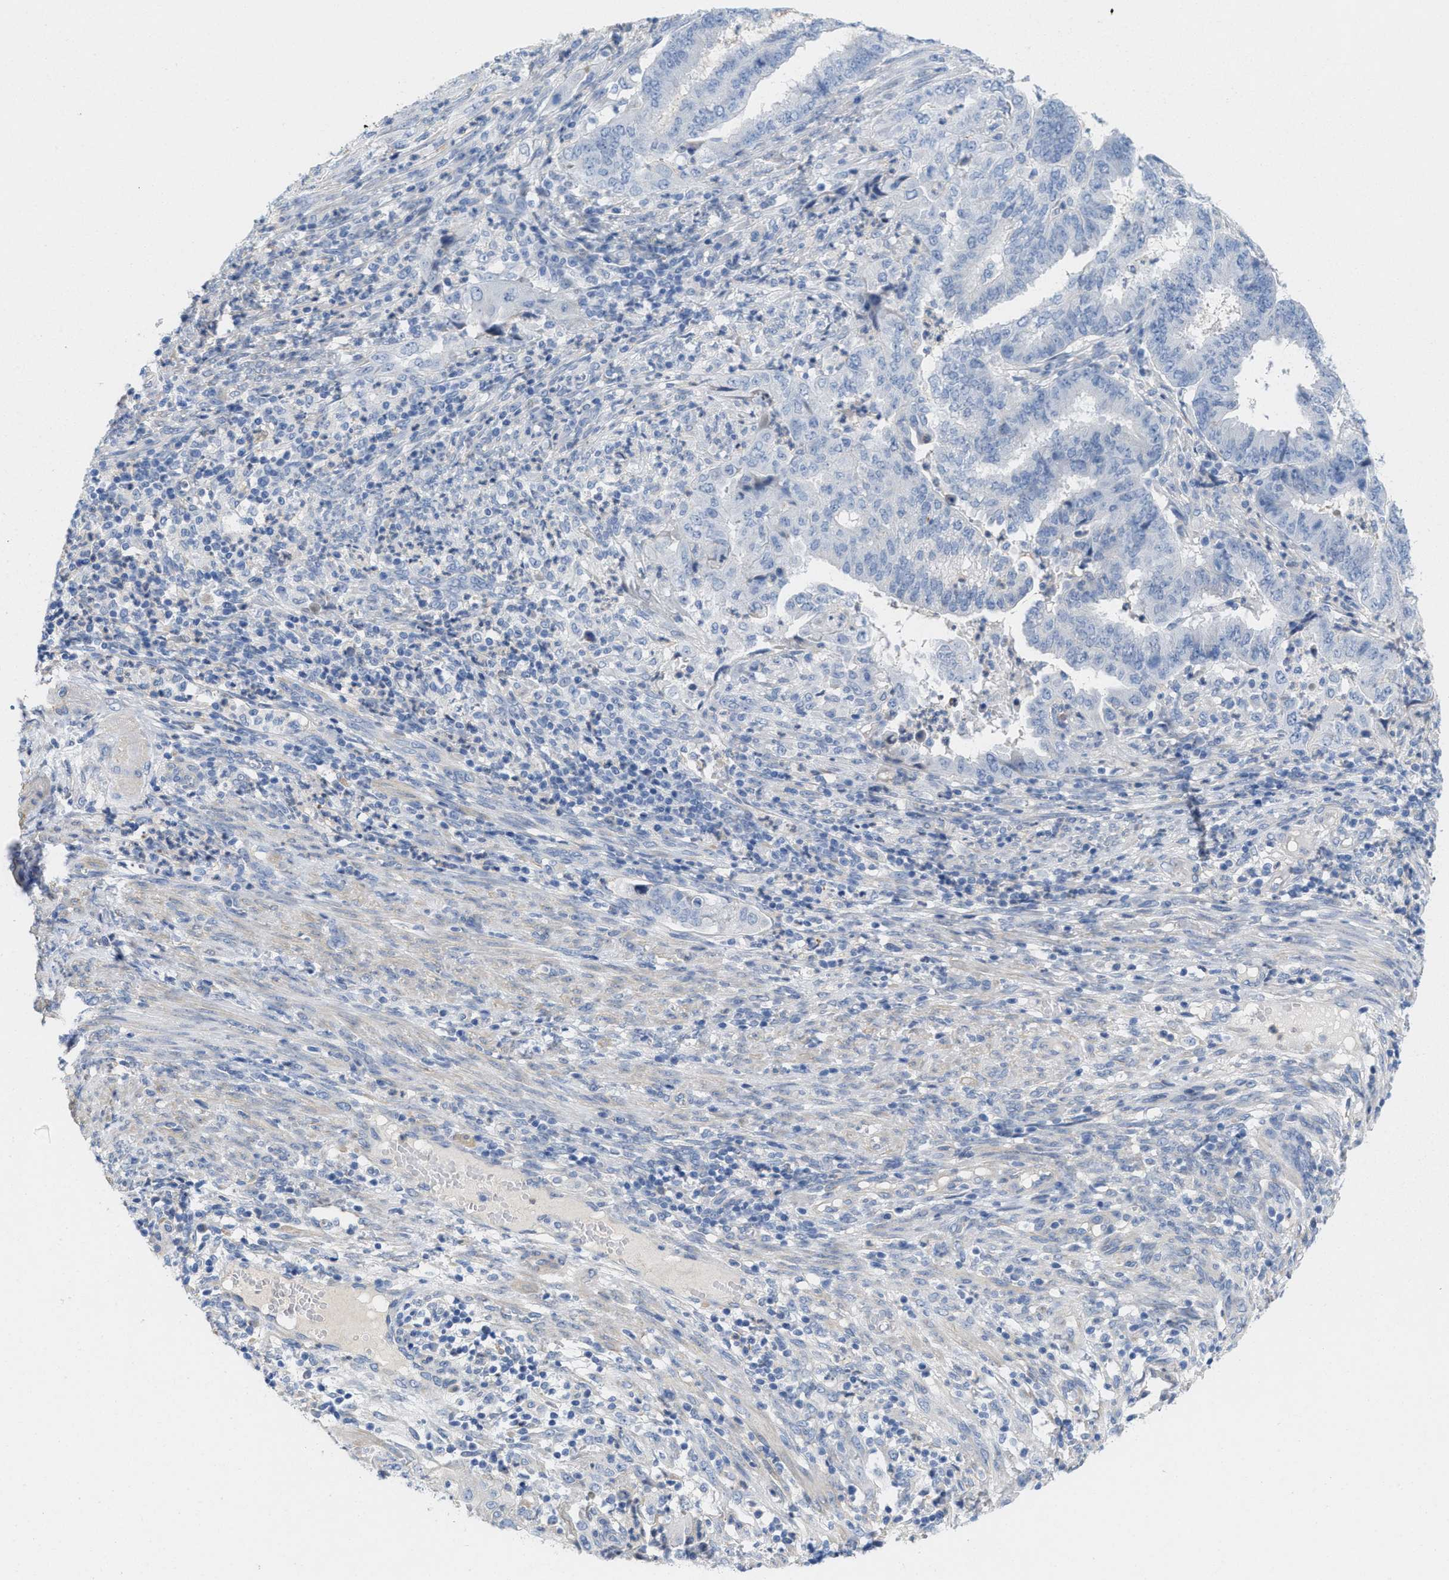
{"staining": {"intensity": "negative", "quantity": "none", "location": "none"}, "tissue": "endometrial cancer", "cell_type": "Tumor cells", "image_type": "cancer", "snomed": [{"axis": "morphology", "description": "Adenocarcinoma, NOS"}, {"axis": "topography", "description": "Endometrium"}], "caption": "Endometrial cancer (adenocarcinoma) was stained to show a protein in brown. There is no significant positivity in tumor cells. (Brightfield microscopy of DAB (3,3'-diaminobenzidine) immunohistochemistry at high magnification).", "gene": "CPA2", "patient": {"sex": "female", "age": 51}}